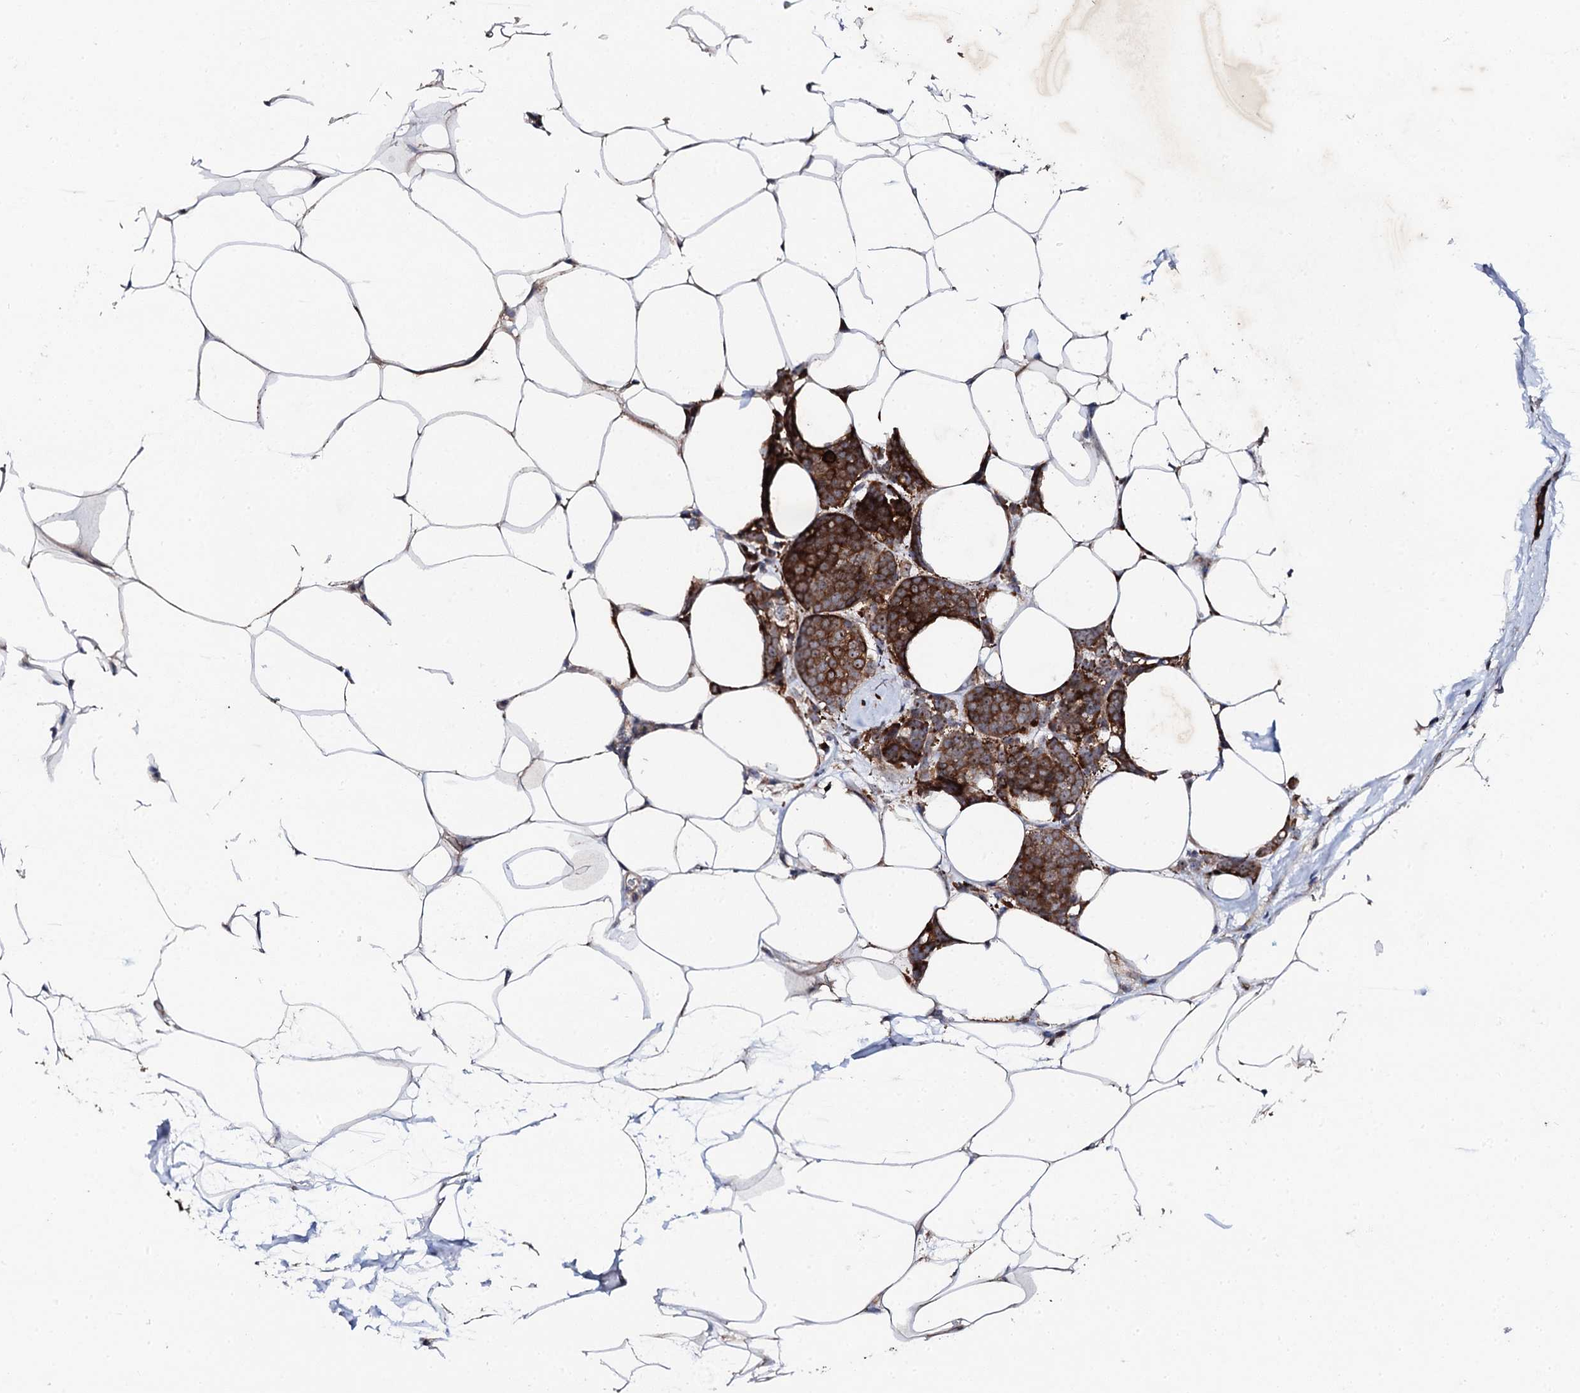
{"staining": {"intensity": "strong", "quantity": ">75%", "location": "cytoplasmic/membranous"}, "tissue": "breast cancer", "cell_type": "Tumor cells", "image_type": "cancer", "snomed": [{"axis": "morphology", "description": "Lobular carcinoma"}, {"axis": "topography", "description": "Breast"}], "caption": "Breast lobular carcinoma tissue demonstrates strong cytoplasmic/membranous positivity in about >75% of tumor cells", "gene": "GTPBP4", "patient": {"sex": "female", "age": 58}}